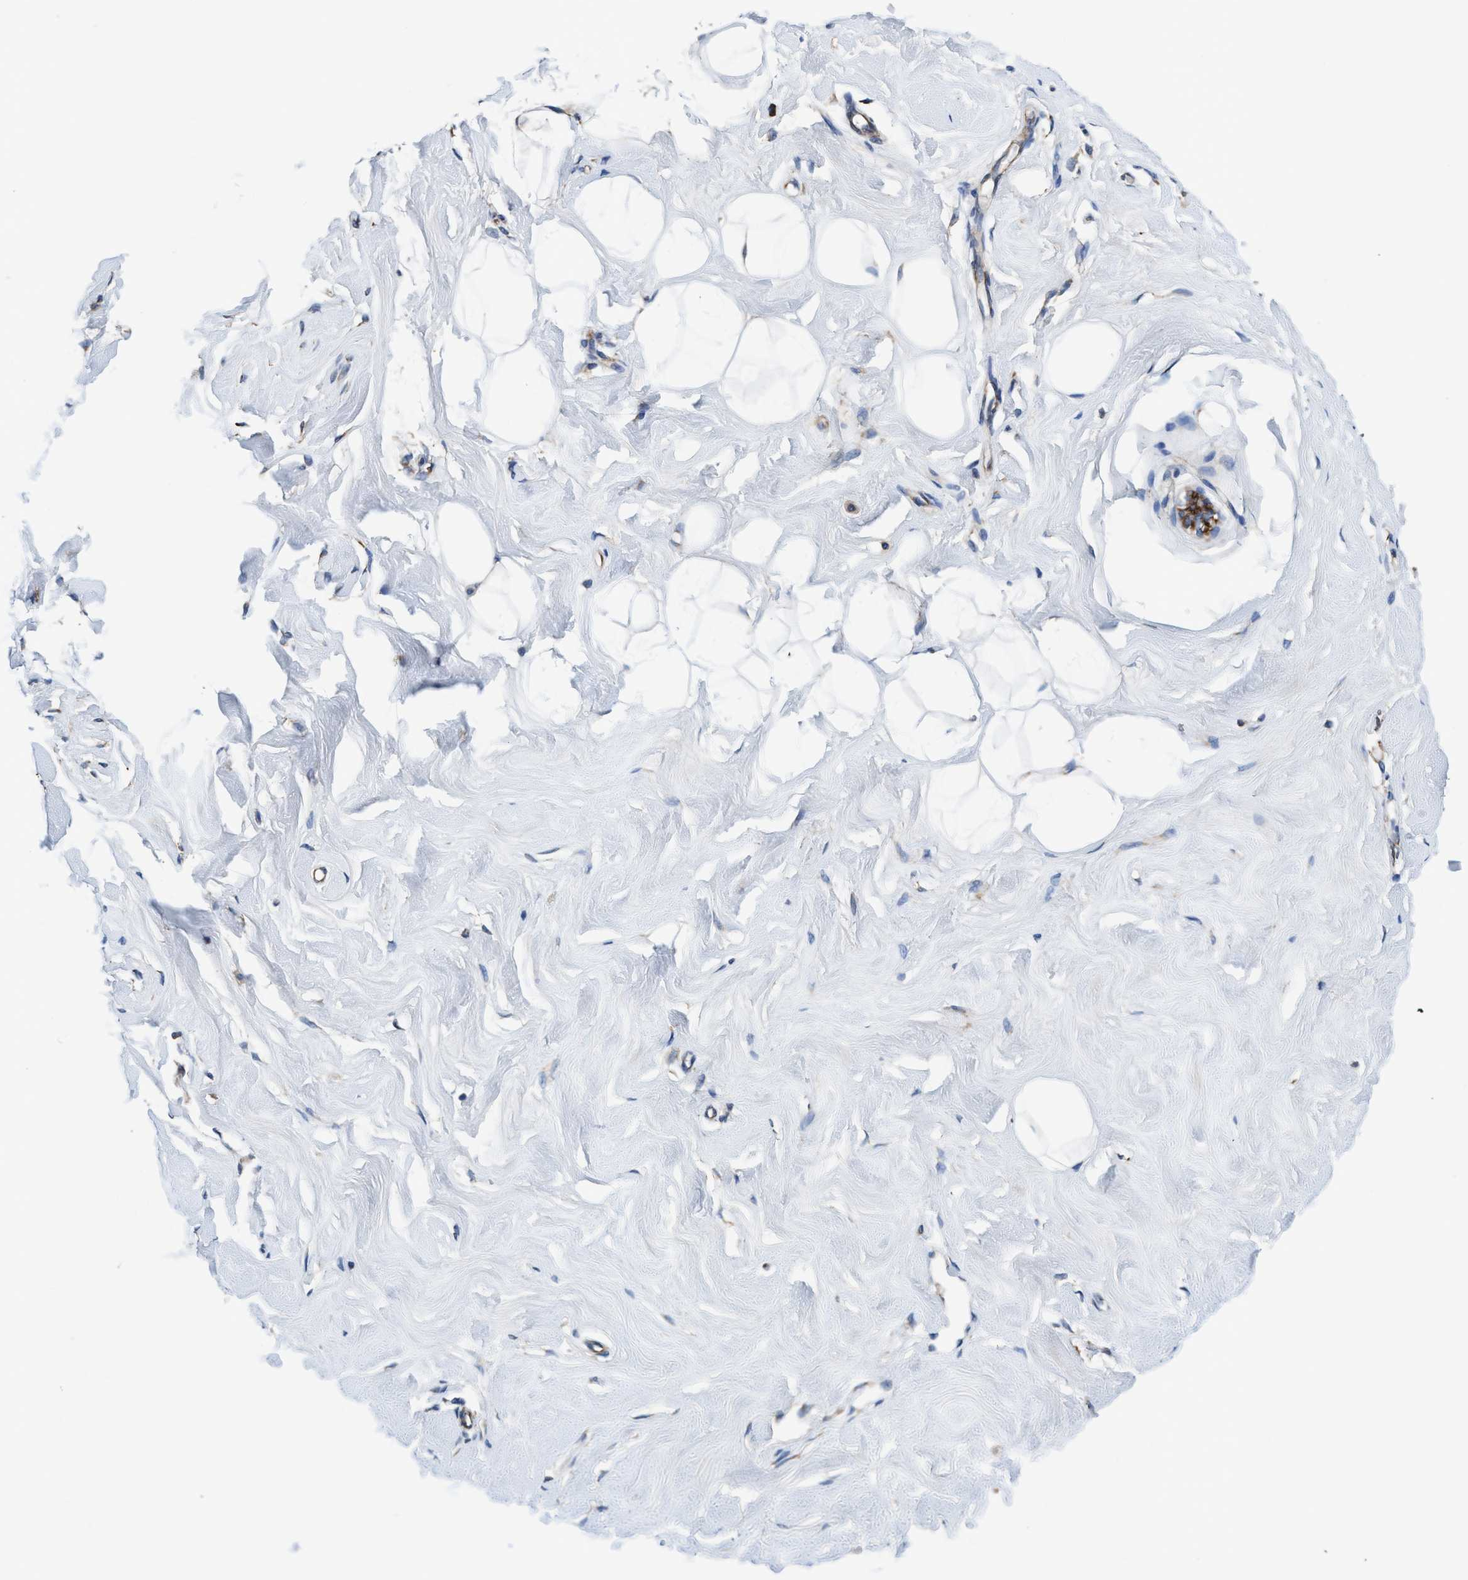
{"staining": {"intensity": "weak", "quantity": "25%-75%", "location": "cytoplasmic/membranous"}, "tissue": "breast", "cell_type": "Adipocytes", "image_type": "normal", "snomed": [{"axis": "morphology", "description": "Normal tissue, NOS"}, {"axis": "topography", "description": "Breast"}], "caption": "Brown immunohistochemical staining in benign breast reveals weak cytoplasmic/membranous staining in approximately 25%-75% of adipocytes. The protein of interest is shown in brown color, while the nuclei are stained blue.", "gene": "ENDOG", "patient": {"sex": "female", "age": 23}}